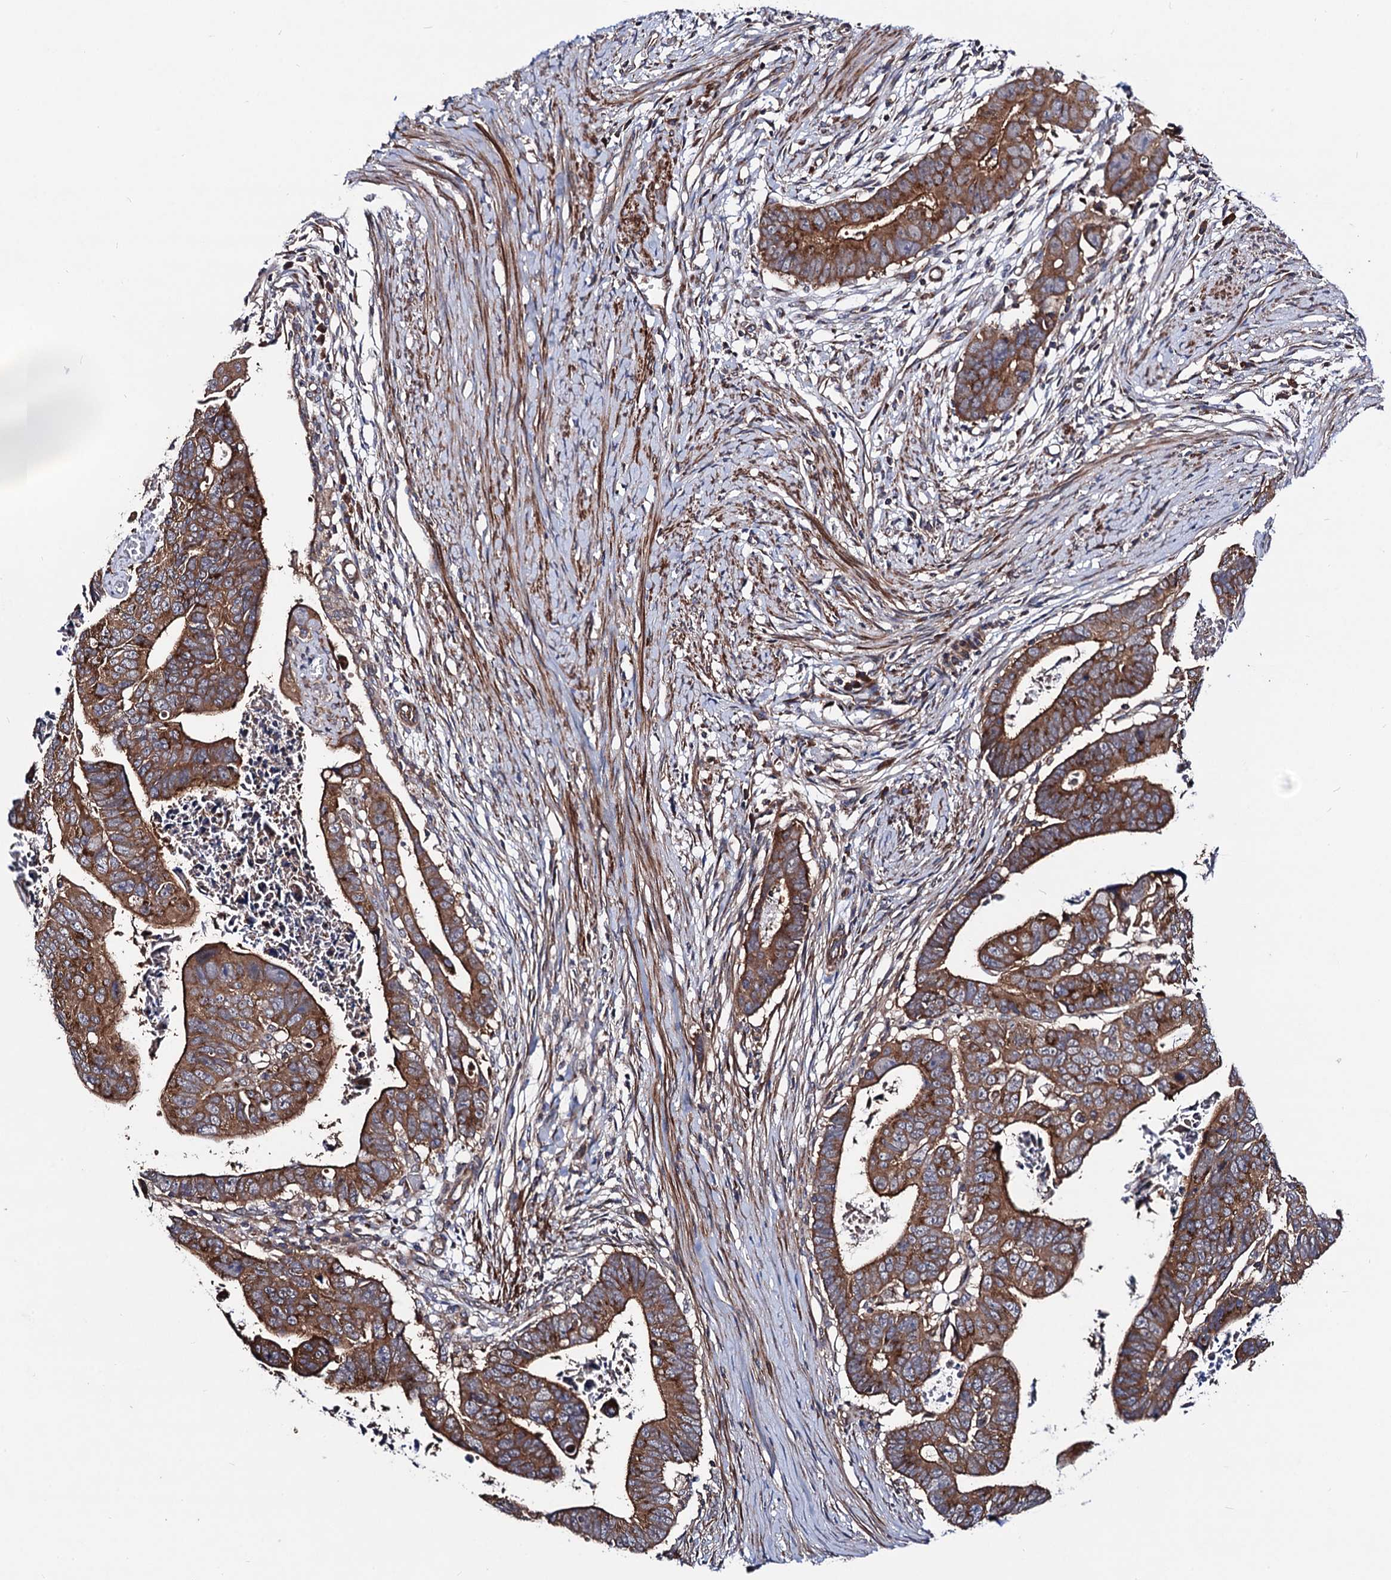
{"staining": {"intensity": "strong", "quantity": ">75%", "location": "cytoplasmic/membranous"}, "tissue": "colorectal cancer", "cell_type": "Tumor cells", "image_type": "cancer", "snomed": [{"axis": "morphology", "description": "Adenocarcinoma, NOS"}, {"axis": "topography", "description": "Rectum"}], "caption": "An image showing strong cytoplasmic/membranous staining in about >75% of tumor cells in adenocarcinoma (colorectal), as visualized by brown immunohistochemical staining.", "gene": "DYDC1", "patient": {"sex": "female", "age": 65}}